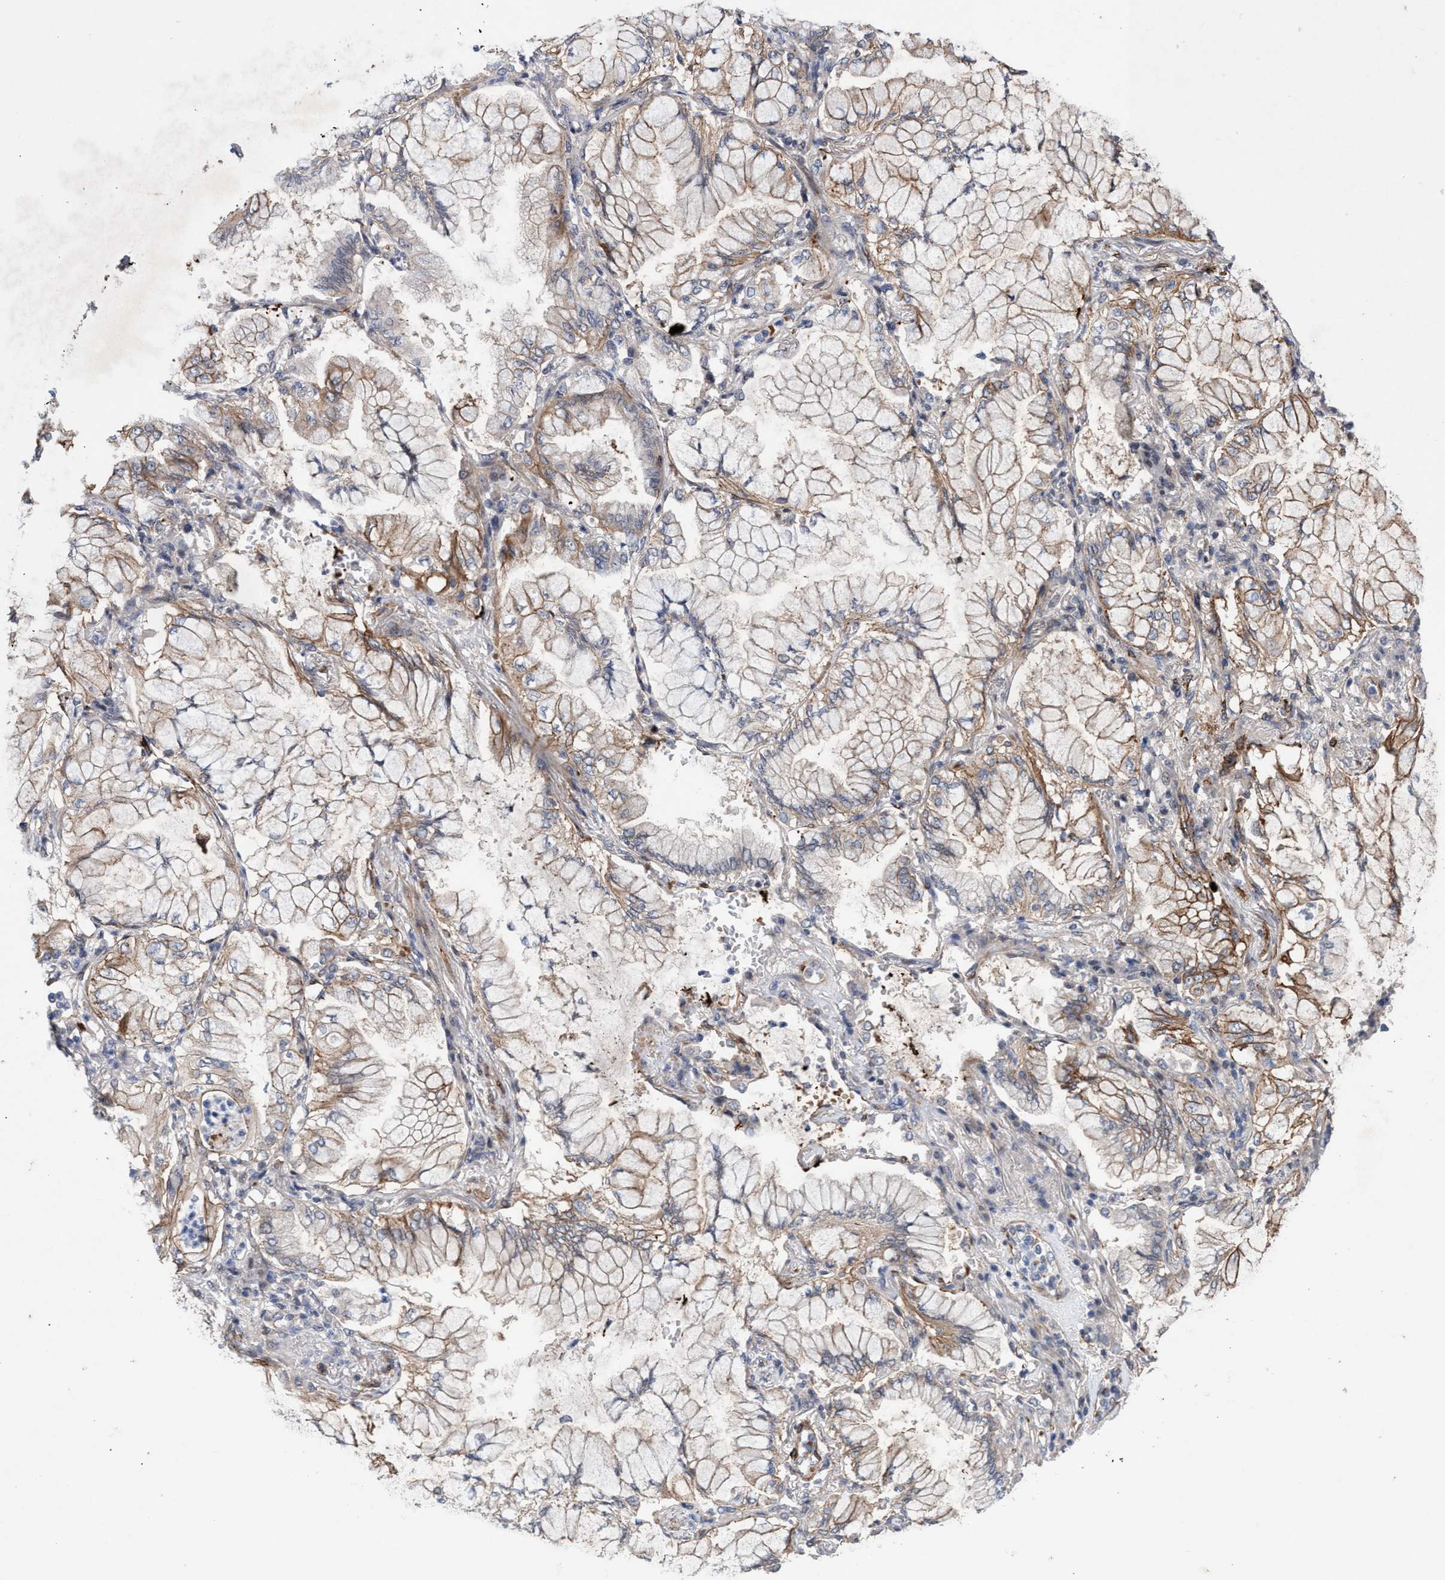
{"staining": {"intensity": "weak", "quantity": "25%-75%", "location": "cytoplasmic/membranous"}, "tissue": "lung cancer", "cell_type": "Tumor cells", "image_type": "cancer", "snomed": [{"axis": "morphology", "description": "Adenocarcinoma, NOS"}, {"axis": "topography", "description": "Lung"}], "caption": "A micrograph of lung cancer stained for a protein displays weak cytoplasmic/membranous brown staining in tumor cells.", "gene": "ZNF750", "patient": {"sex": "female", "age": 70}}